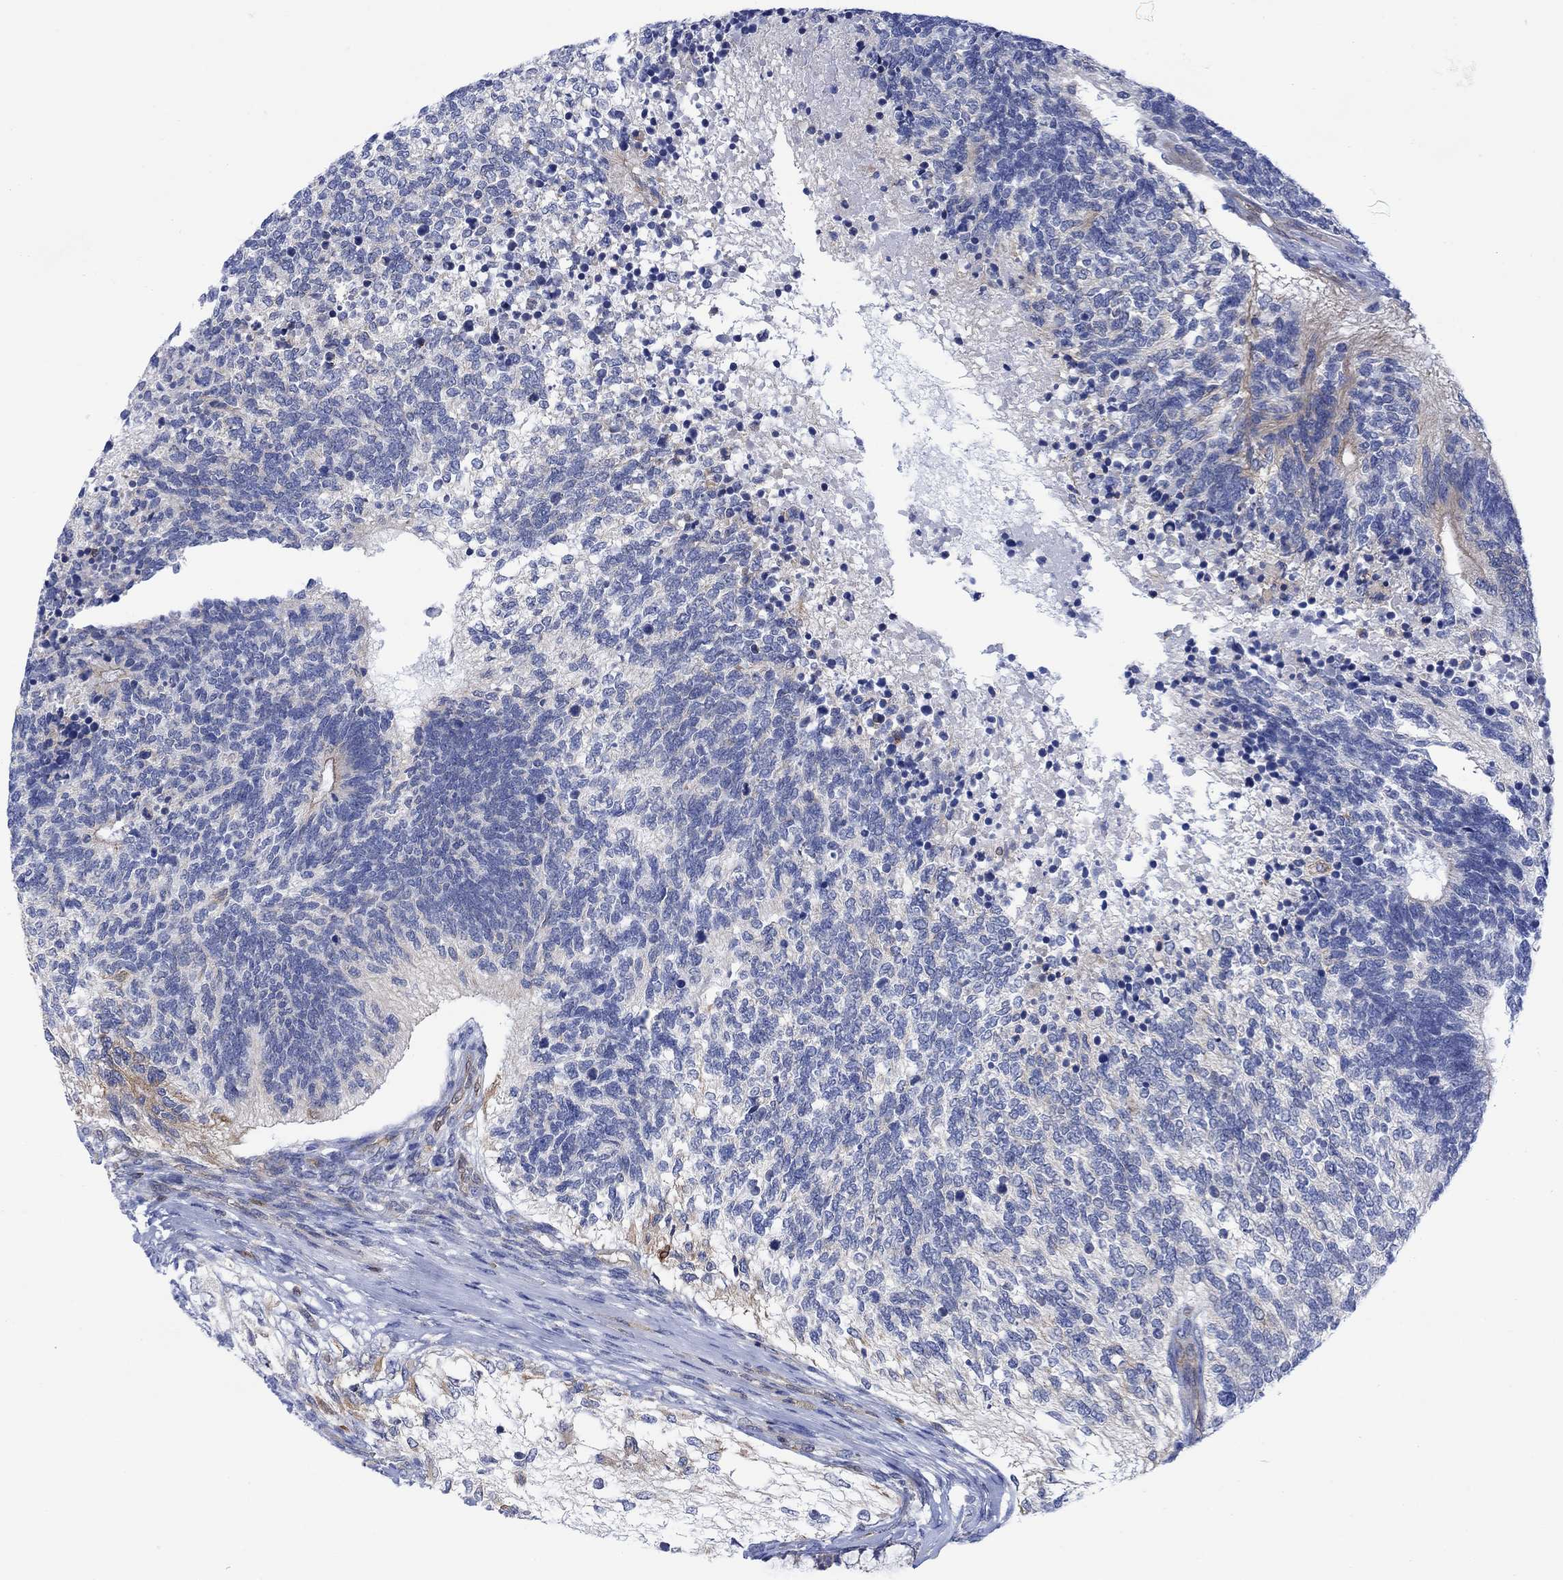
{"staining": {"intensity": "negative", "quantity": "none", "location": "none"}, "tissue": "testis cancer", "cell_type": "Tumor cells", "image_type": "cancer", "snomed": [{"axis": "morphology", "description": "Seminoma, NOS"}, {"axis": "morphology", "description": "Carcinoma, Embryonal, NOS"}, {"axis": "topography", "description": "Testis"}], "caption": "This photomicrograph is of seminoma (testis) stained with IHC to label a protein in brown with the nuclei are counter-stained blue. There is no positivity in tumor cells.", "gene": "GBP5", "patient": {"sex": "male", "age": 41}}